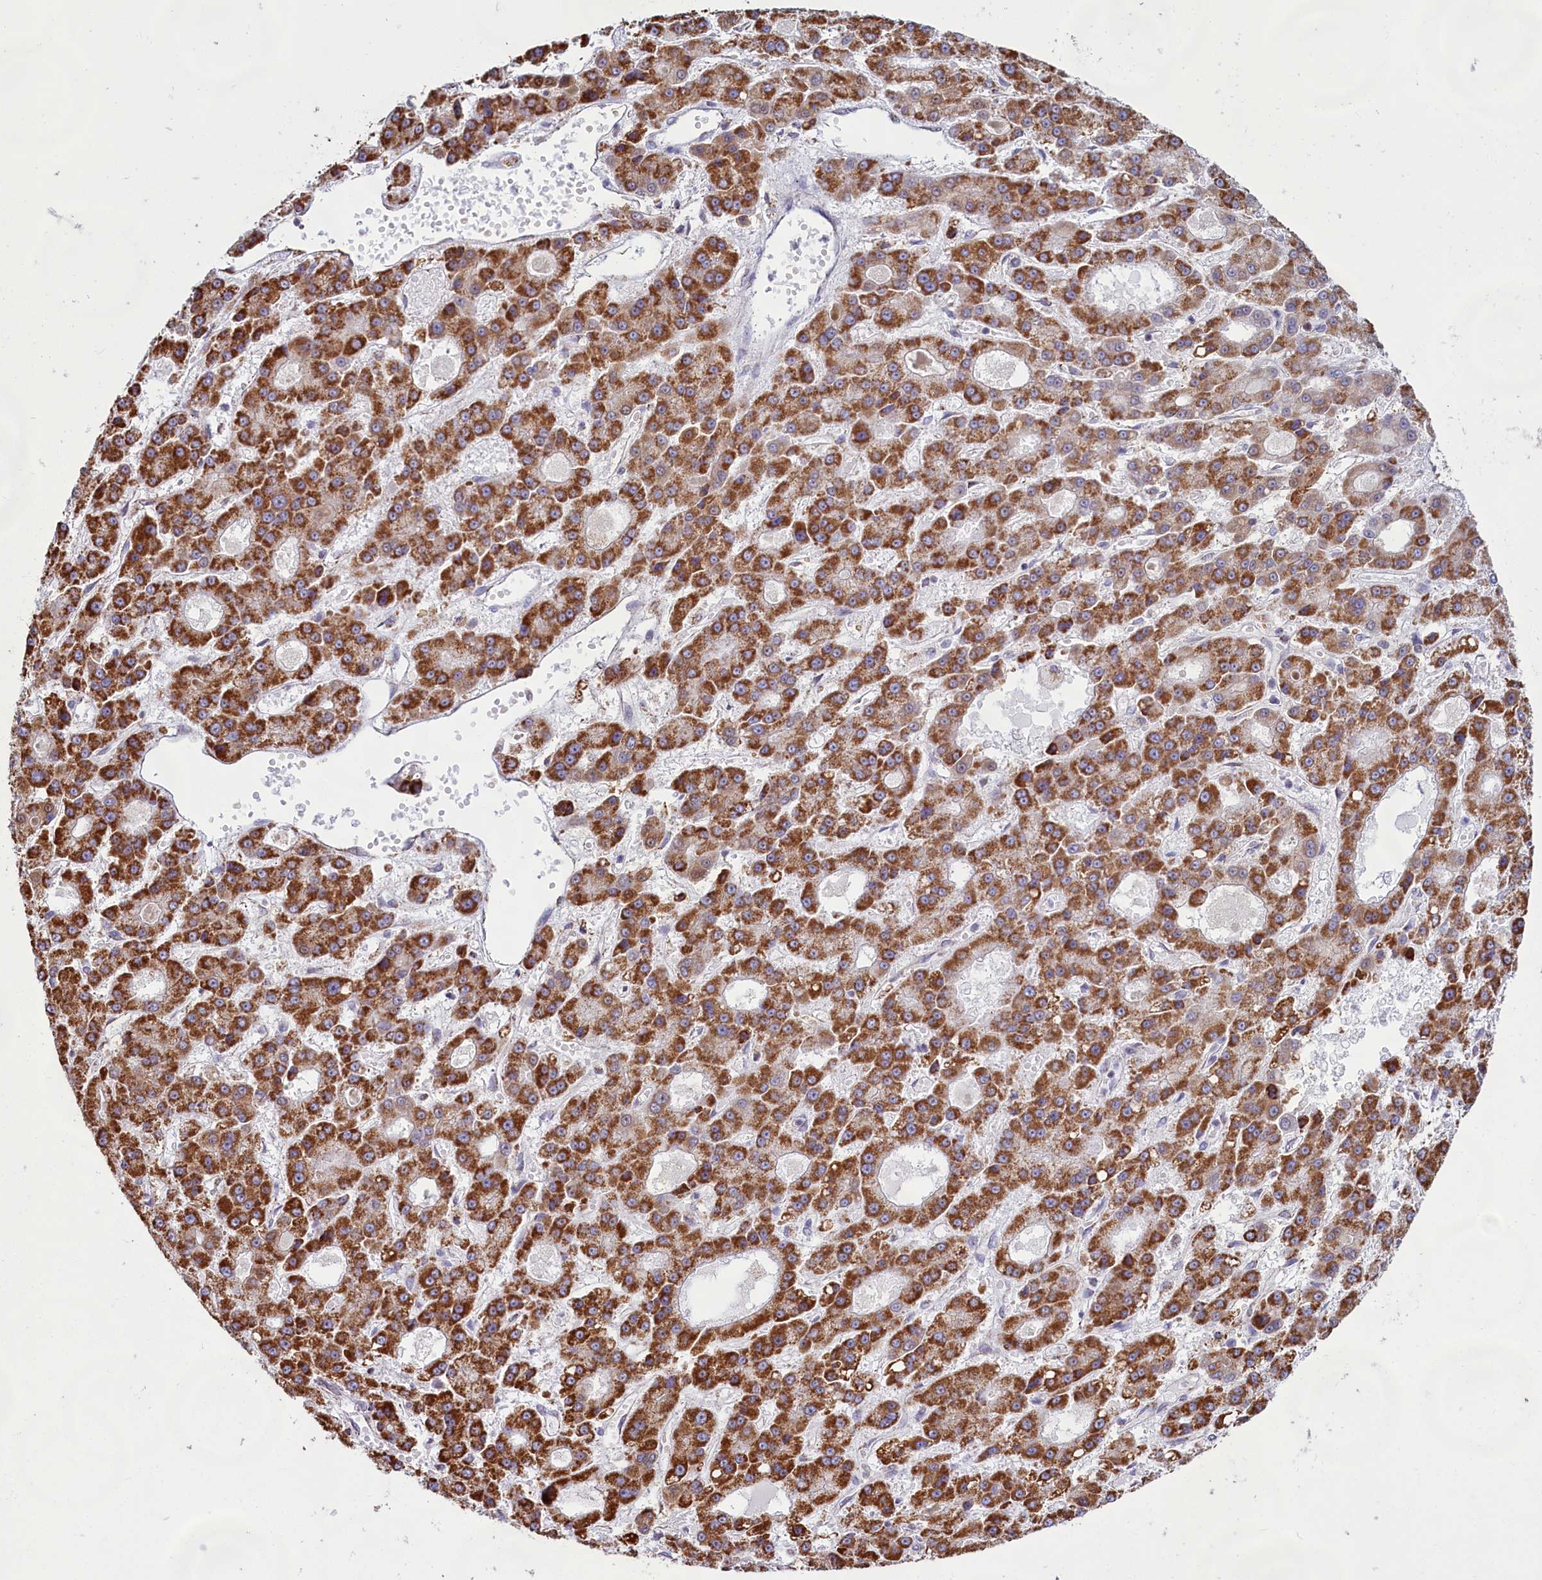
{"staining": {"intensity": "strong", "quantity": ">75%", "location": "cytoplasmic/membranous"}, "tissue": "liver cancer", "cell_type": "Tumor cells", "image_type": "cancer", "snomed": [{"axis": "morphology", "description": "Carcinoma, Hepatocellular, NOS"}, {"axis": "topography", "description": "Liver"}], "caption": "Immunohistochemical staining of human hepatocellular carcinoma (liver) exhibits high levels of strong cytoplasmic/membranous protein positivity in approximately >75% of tumor cells. The staining was performed using DAB to visualize the protein expression in brown, while the nuclei were stained in blue with hematoxylin (Magnification: 20x).", "gene": "C1D", "patient": {"sex": "male", "age": 70}}